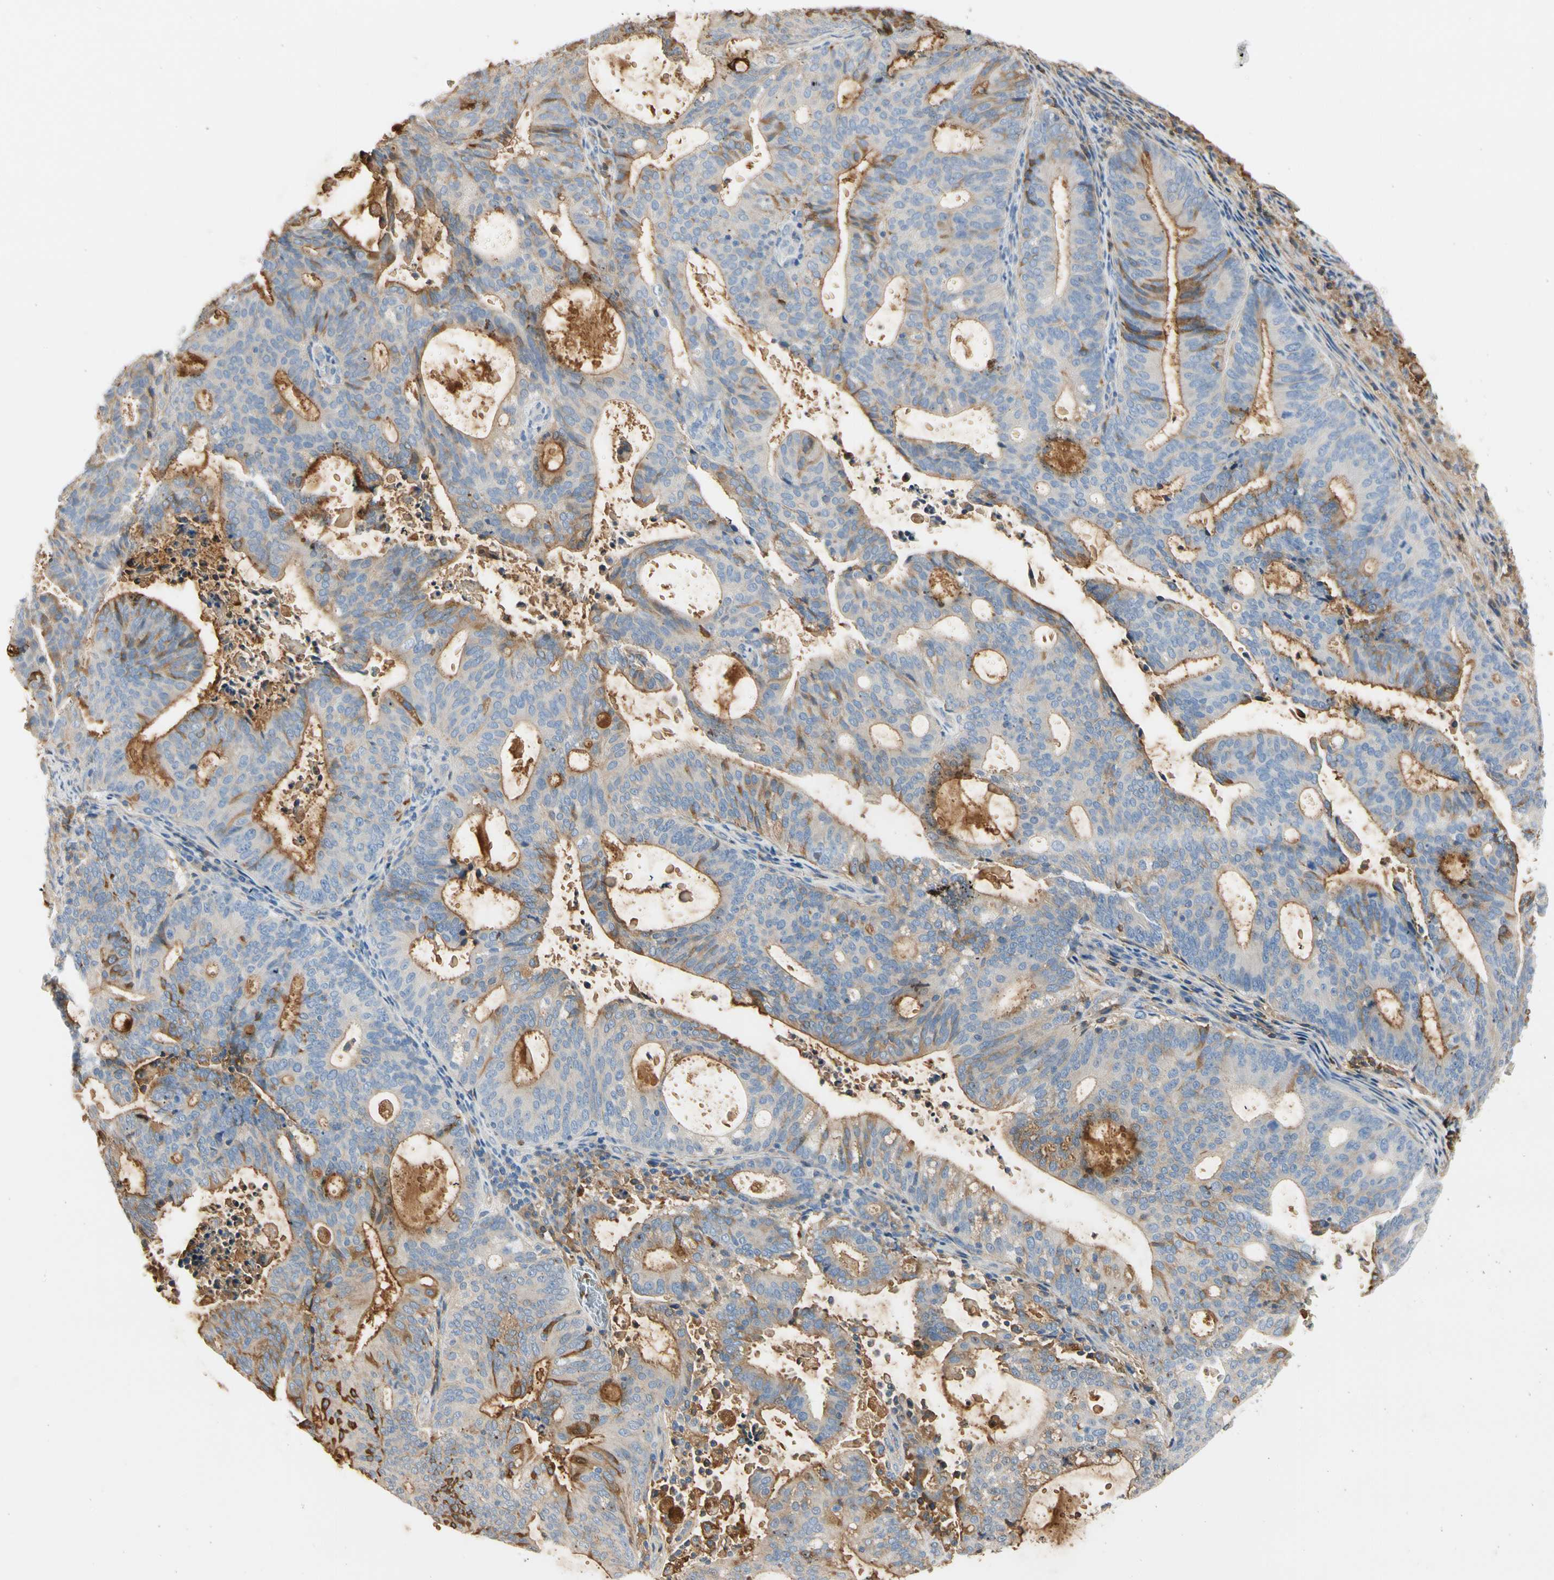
{"staining": {"intensity": "moderate", "quantity": "25%-75%", "location": "cytoplasmic/membranous"}, "tissue": "endometrial cancer", "cell_type": "Tumor cells", "image_type": "cancer", "snomed": [{"axis": "morphology", "description": "Adenocarcinoma, NOS"}, {"axis": "topography", "description": "Uterus"}], "caption": "Endometrial adenocarcinoma stained for a protein (brown) displays moderate cytoplasmic/membranous positive staining in approximately 25%-75% of tumor cells.", "gene": "LAMB3", "patient": {"sex": "female", "age": 83}}